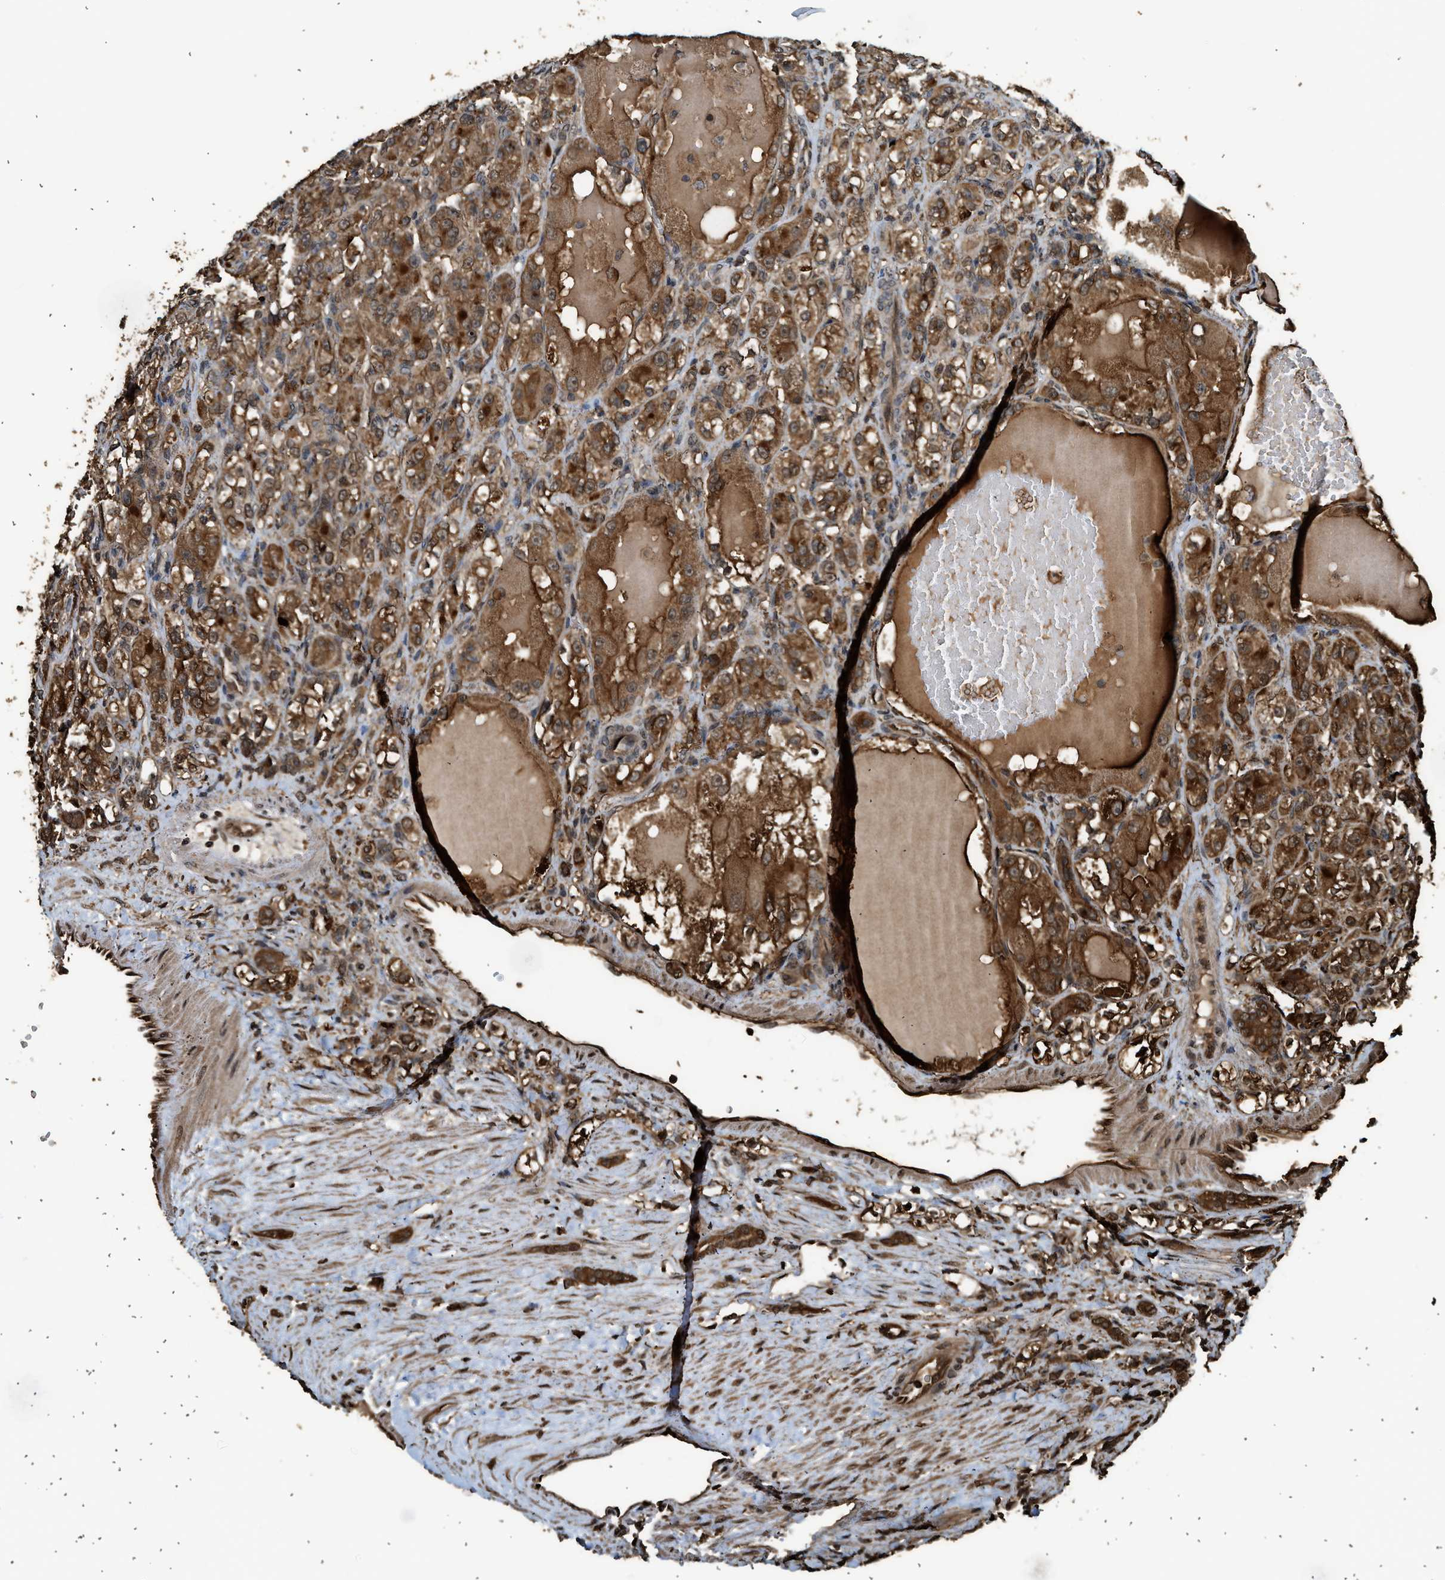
{"staining": {"intensity": "strong", "quantity": ">75%", "location": "cytoplasmic/membranous"}, "tissue": "renal cancer", "cell_type": "Tumor cells", "image_type": "cancer", "snomed": [{"axis": "morphology", "description": "Adenocarcinoma, NOS"}, {"axis": "topography", "description": "Kidney"}], "caption": "Immunohistochemistry (IHC) image of neoplastic tissue: renal cancer (adenocarcinoma) stained using immunohistochemistry reveals high levels of strong protein expression localized specifically in the cytoplasmic/membranous of tumor cells, appearing as a cytoplasmic/membranous brown color.", "gene": "MYBL2", "patient": {"sex": "male", "age": 61}}